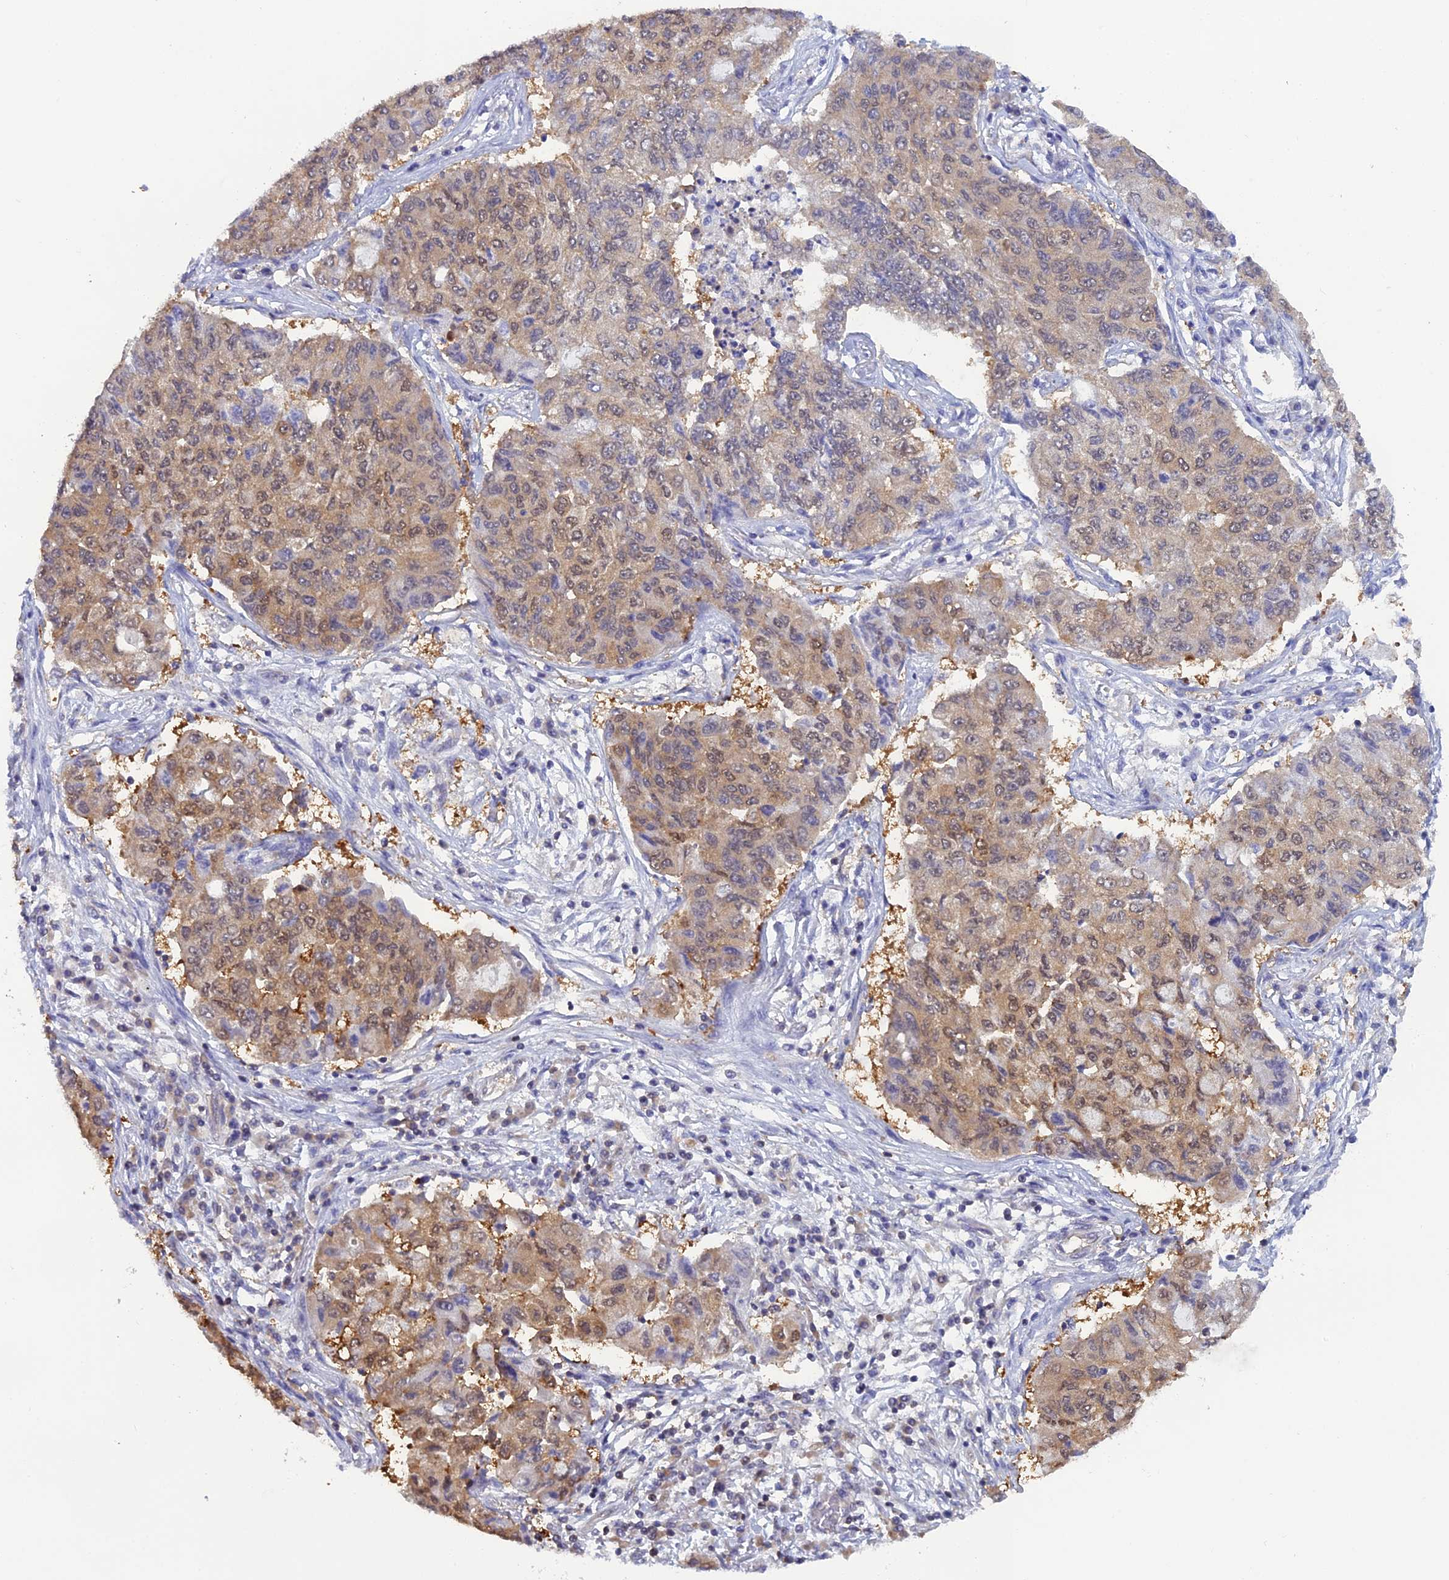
{"staining": {"intensity": "moderate", "quantity": "<25%", "location": "cytoplasmic/membranous,nuclear"}, "tissue": "lung cancer", "cell_type": "Tumor cells", "image_type": "cancer", "snomed": [{"axis": "morphology", "description": "Squamous cell carcinoma, NOS"}, {"axis": "topography", "description": "Lung"}], "caption": "Immunohistochemical staining of lung squamous cell carcinoma exhibits moderate cytoplasmic/membranous and nuclear protein staining in about <25% of tumor cells. (brown staining indicates protein expression, while blue staining denotes nuclei).", "gene": "HINT1", "patient": {"sex": "male", "age": 74}}